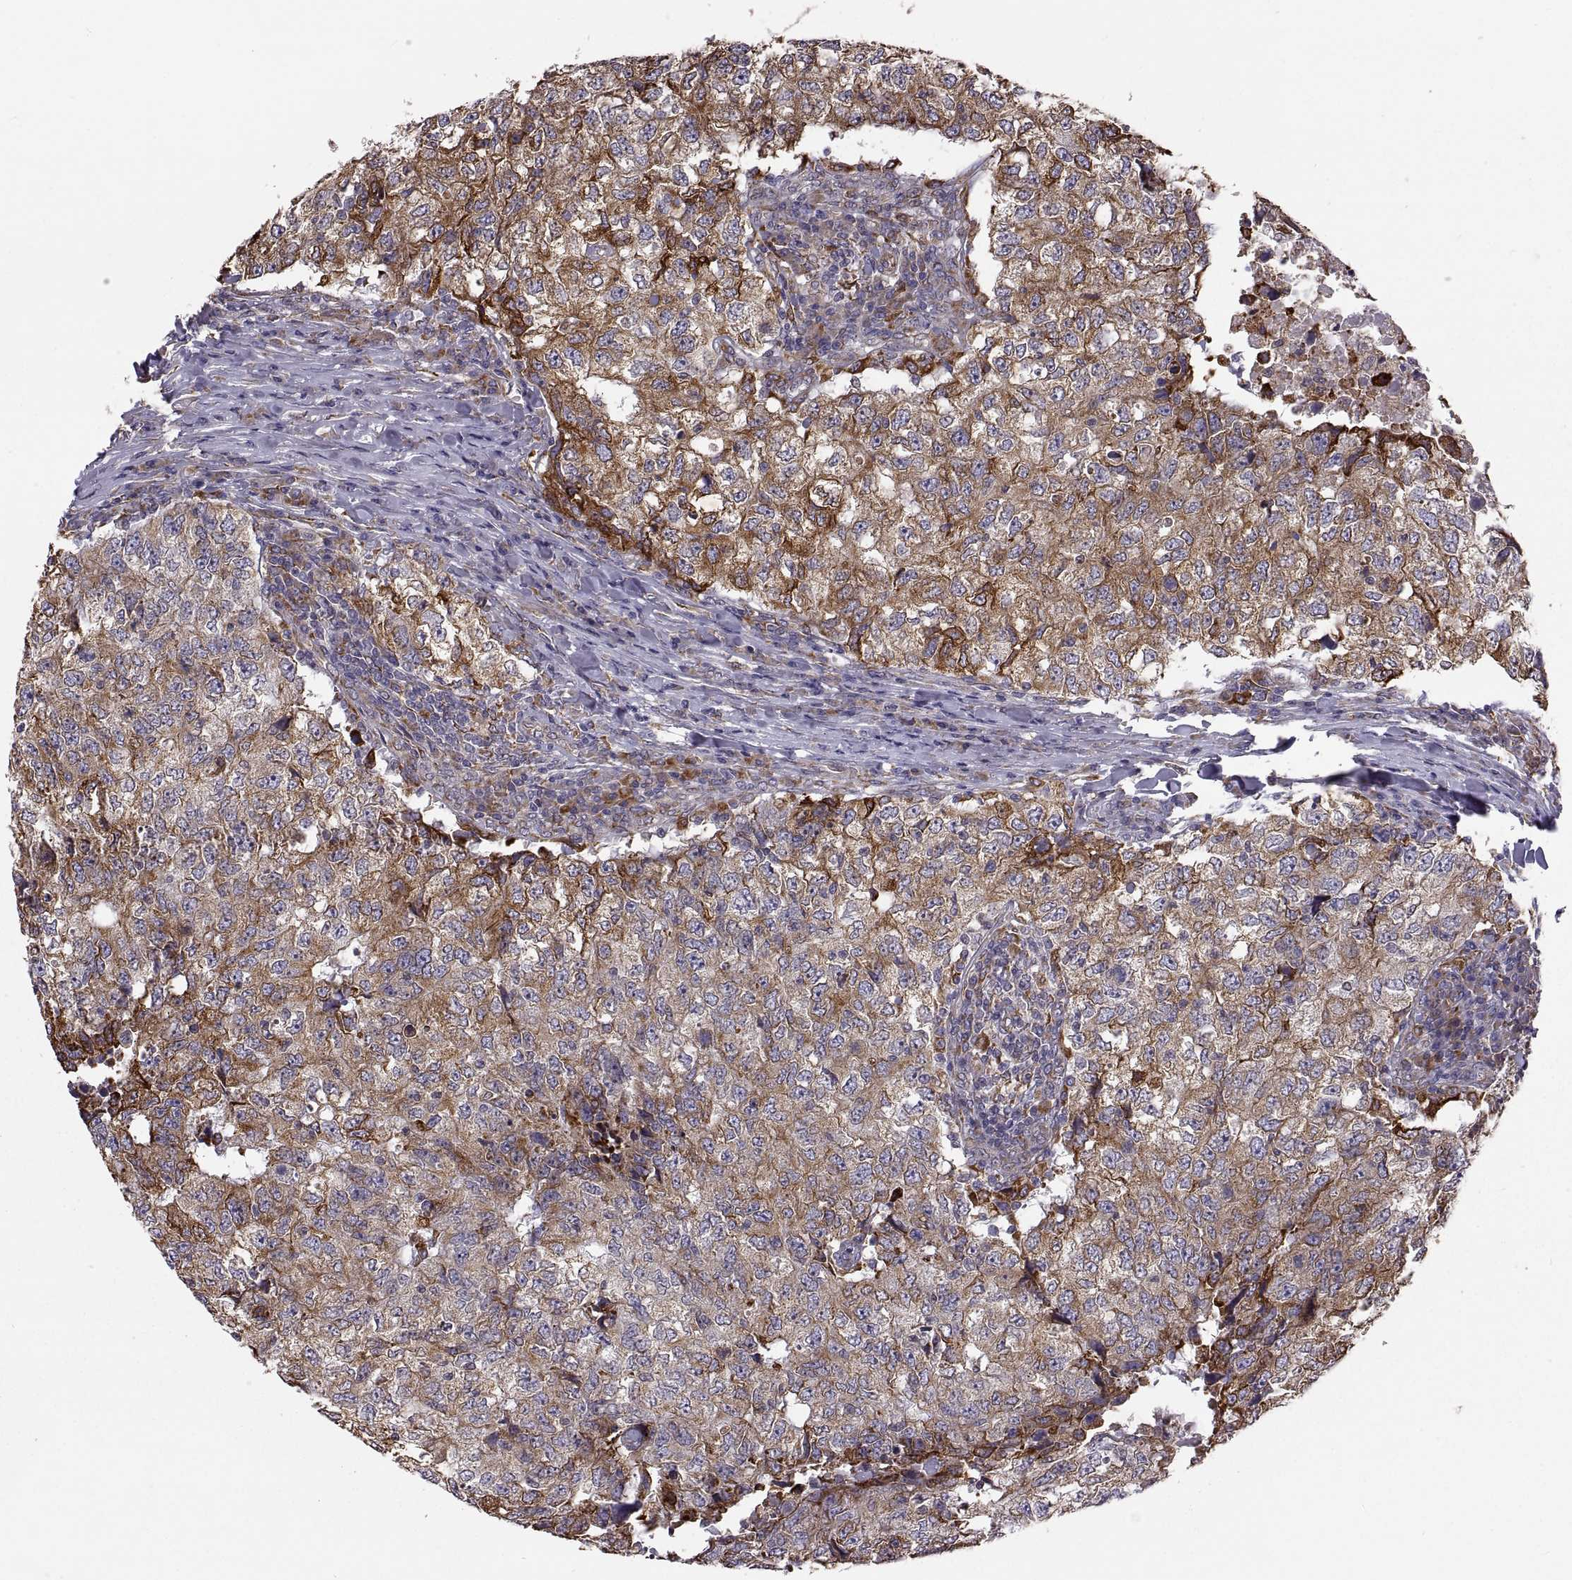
{"staining": {"intensity": "strong", "quantity": "25%-75%", "location": "cytoplasmic/membranous"}, "tissue": "breast cancer", "cell_type": "Tumor cells", "image_type": "cancer", "snomed": [{"axis": "morphology", "description": "Duct carcinoma"}, {"axis": "topography", "description": "Breast"}], "caption": "High-power microscopy captured an IHC micrograph of breast cancer (invasive ductal carcinoma), revealing strong cytoplasmic/membranous expression in approximately 25%-75% of tumor cells.", "gene": "PLEKHB2", "patient": {"sex": "female", "age": 30}}